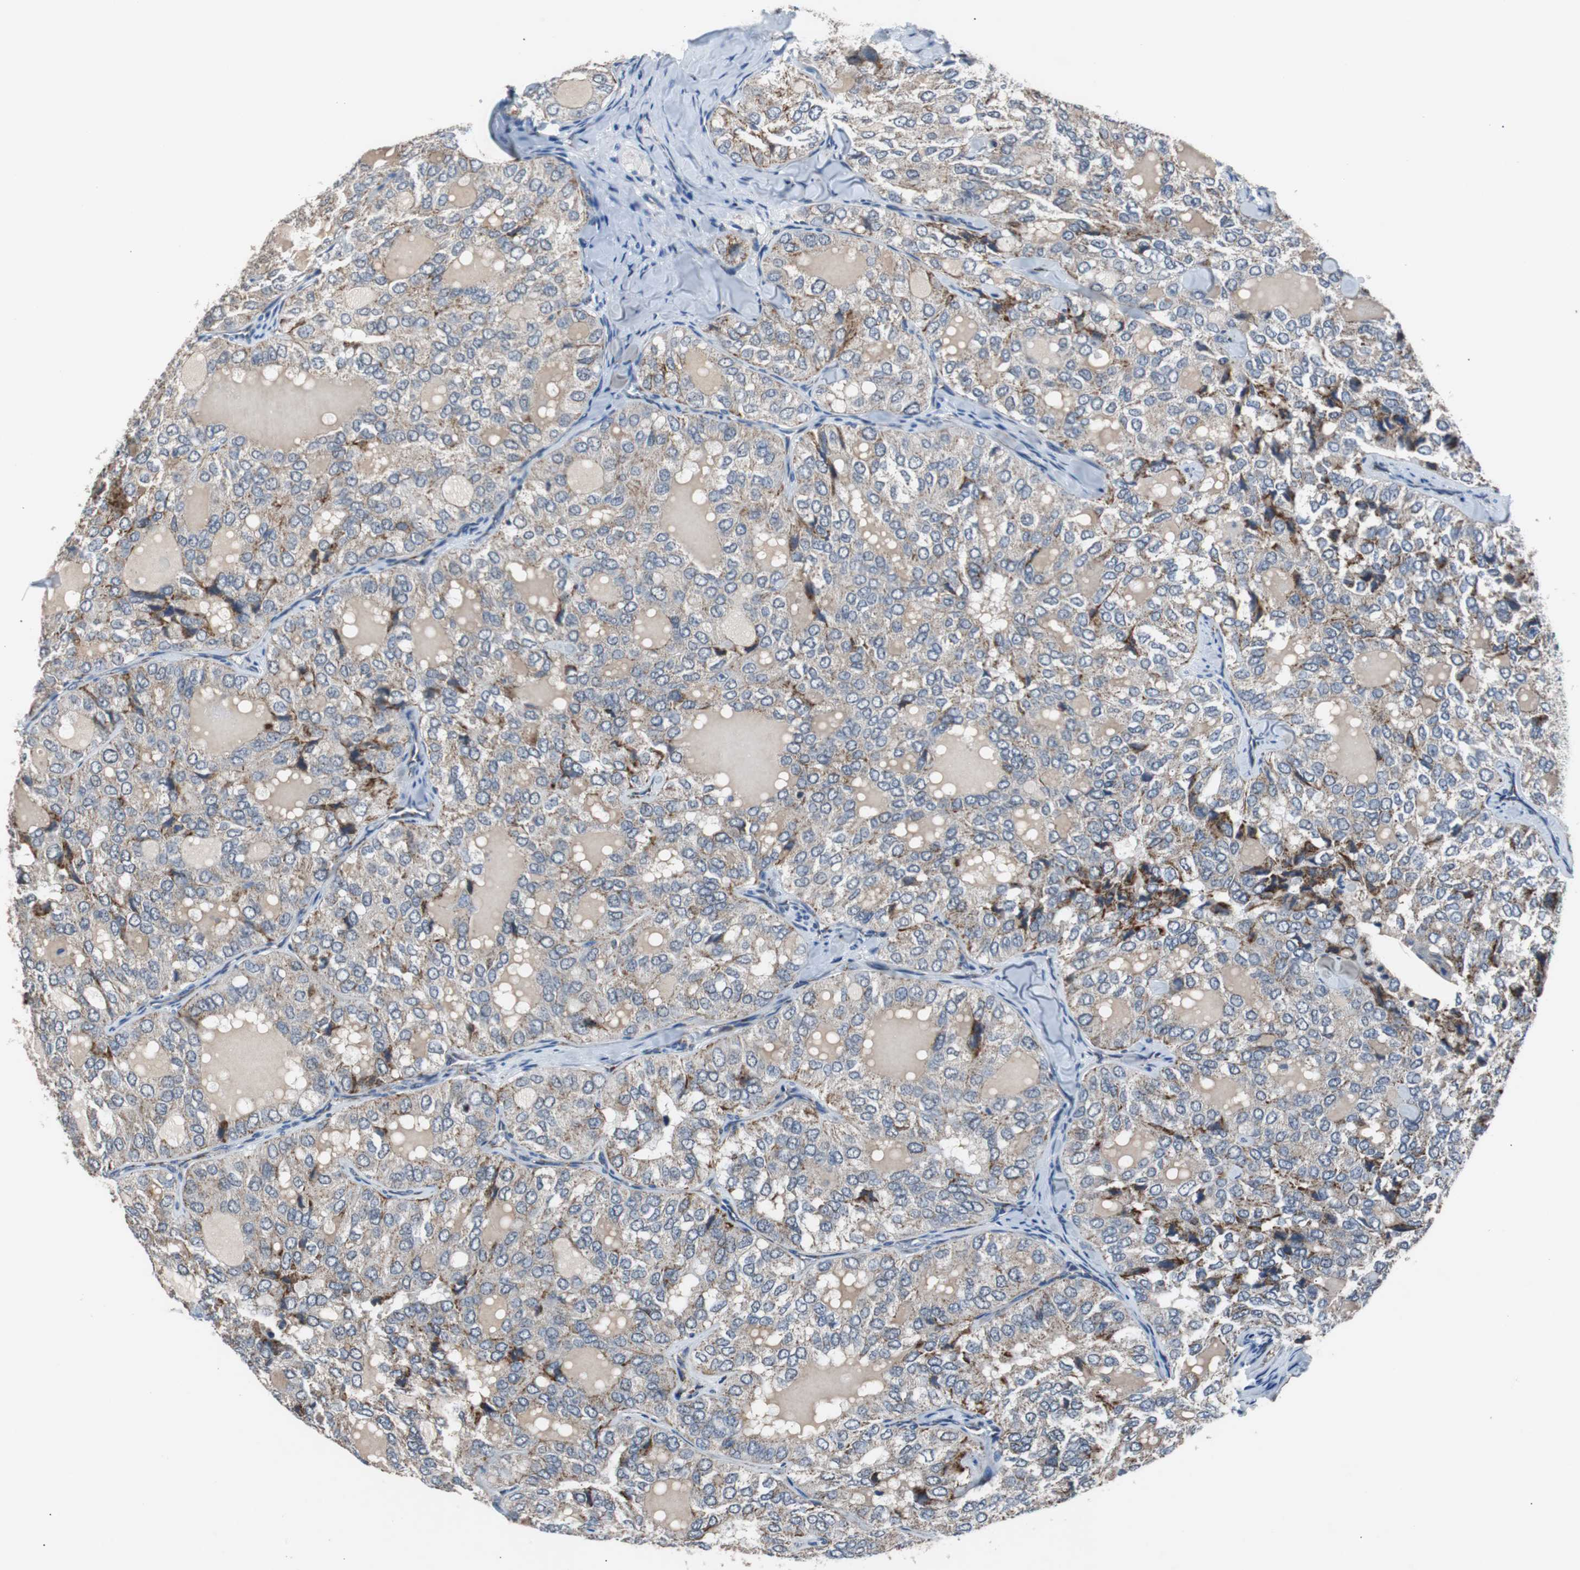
{"staining": {"intensity": "moderate", "quantity": "25%-75%", "location": "cytoplasmic/membranous"}, "tissue": "thyroid cancer", "cell_type": "Tumor cells", "image_type": "cancer", "snomed": [{"axis": "morphology", "description": "Follicular adenoma carcinoma, NOS"}, {"axis": "topography", "description": "Thyroid gland"}], "caption": "A histopathology image of thyroid follicular adenoma carcinoma stained for a protein exhibits moderate cytoplasmic/membranous brown staining in tumor cells.", "gene": "PITRM1", "patient": {"sex": "male", "age": 75}}